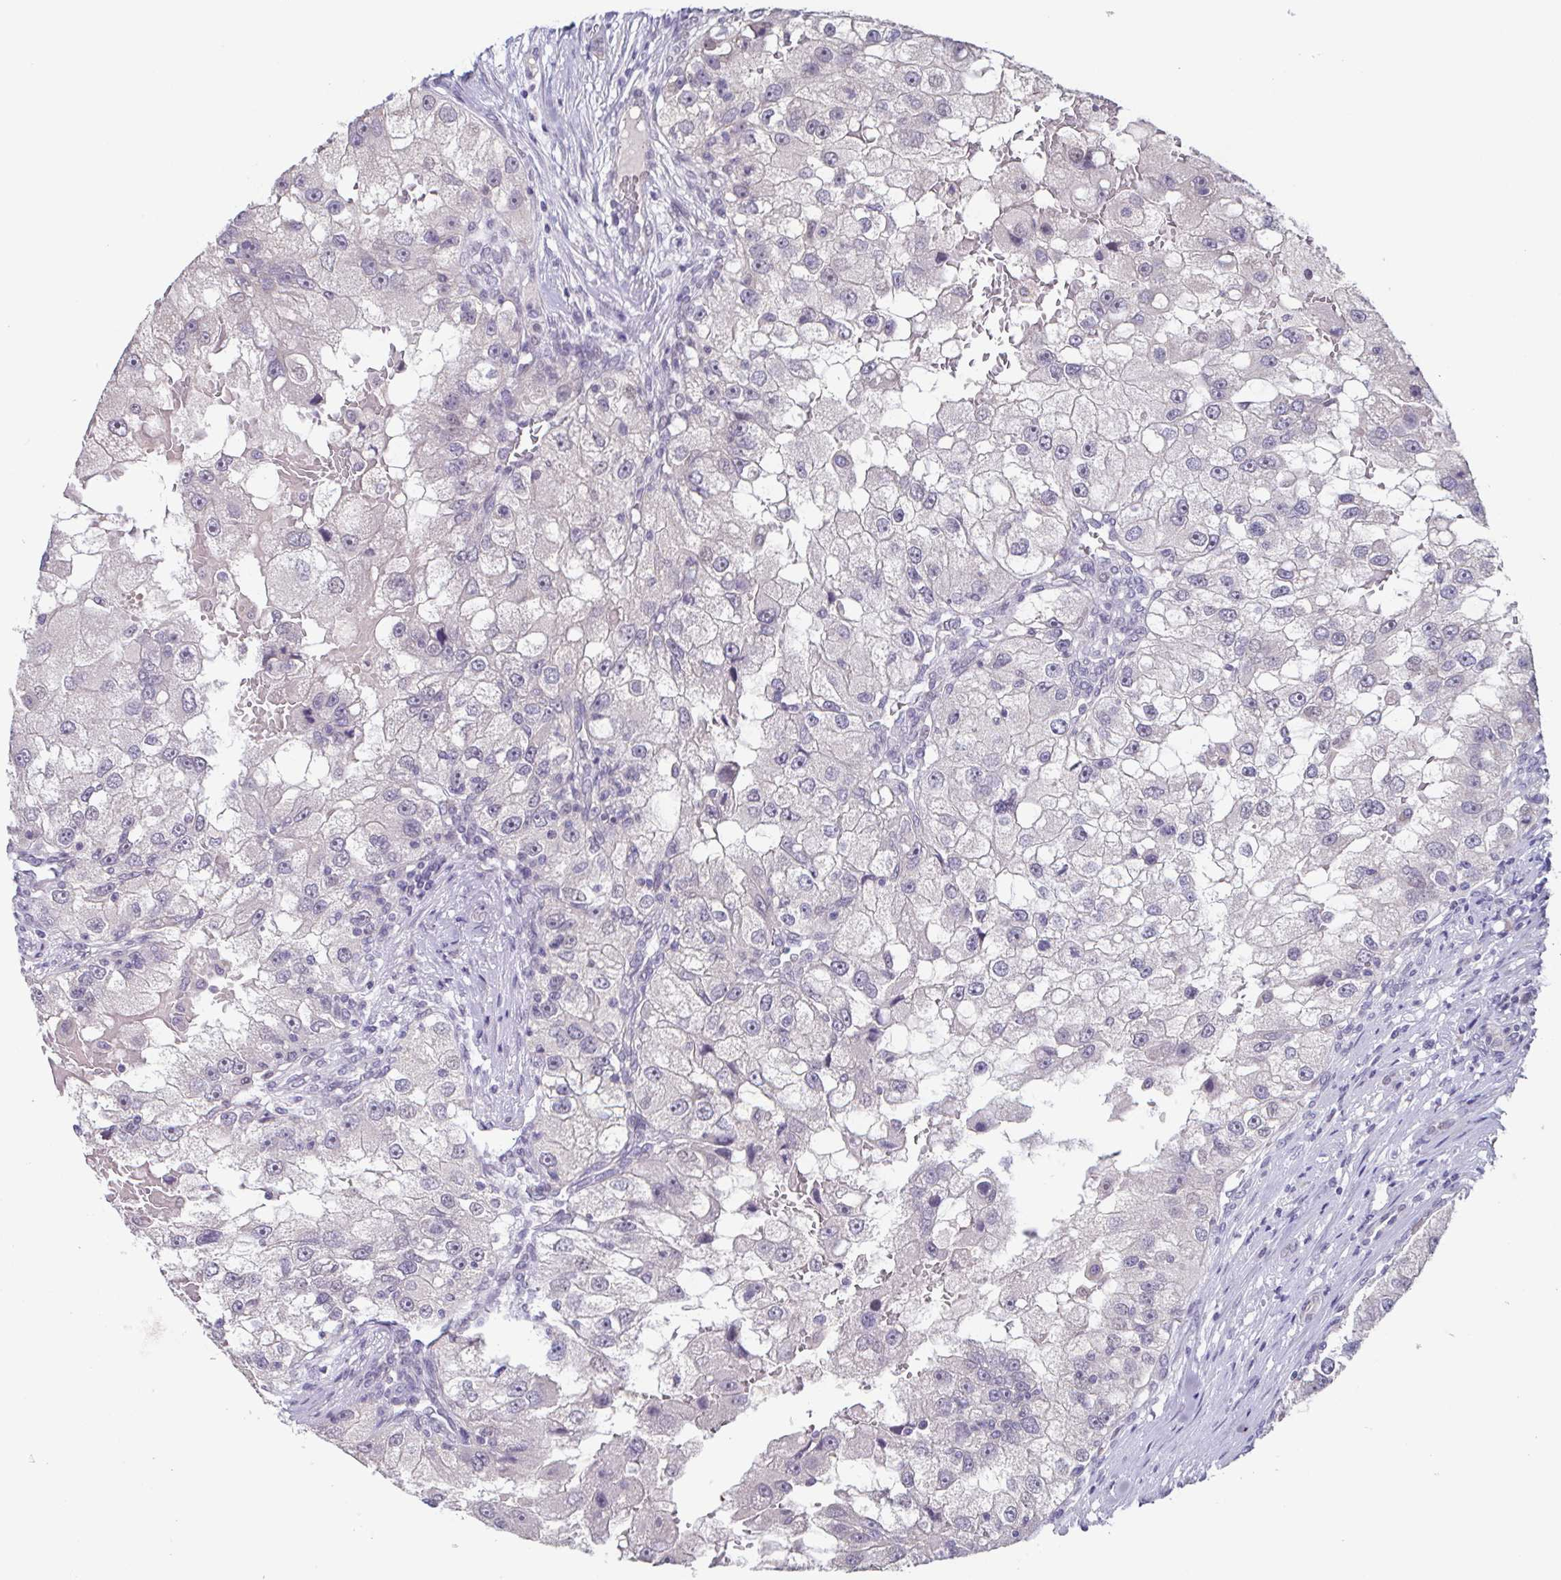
{"staining": {"intensity": "negative", "quantity": "none", "location": "none"}, "tissue": "renal cancer", "cell_type": "Tumor cells", "image_type": "cancer", "snomed": [{"axis": "morphology", "description": "Adenocarcinoma, NOS"}, {"axis": "topography", "description": "Kidney"}], "caption": "Micrograph shows no protein expression in tumor cells of renal adenocarcinoma tissue.", "gene": "GHRL", "patient": {"sex": "male", "age": 63}}